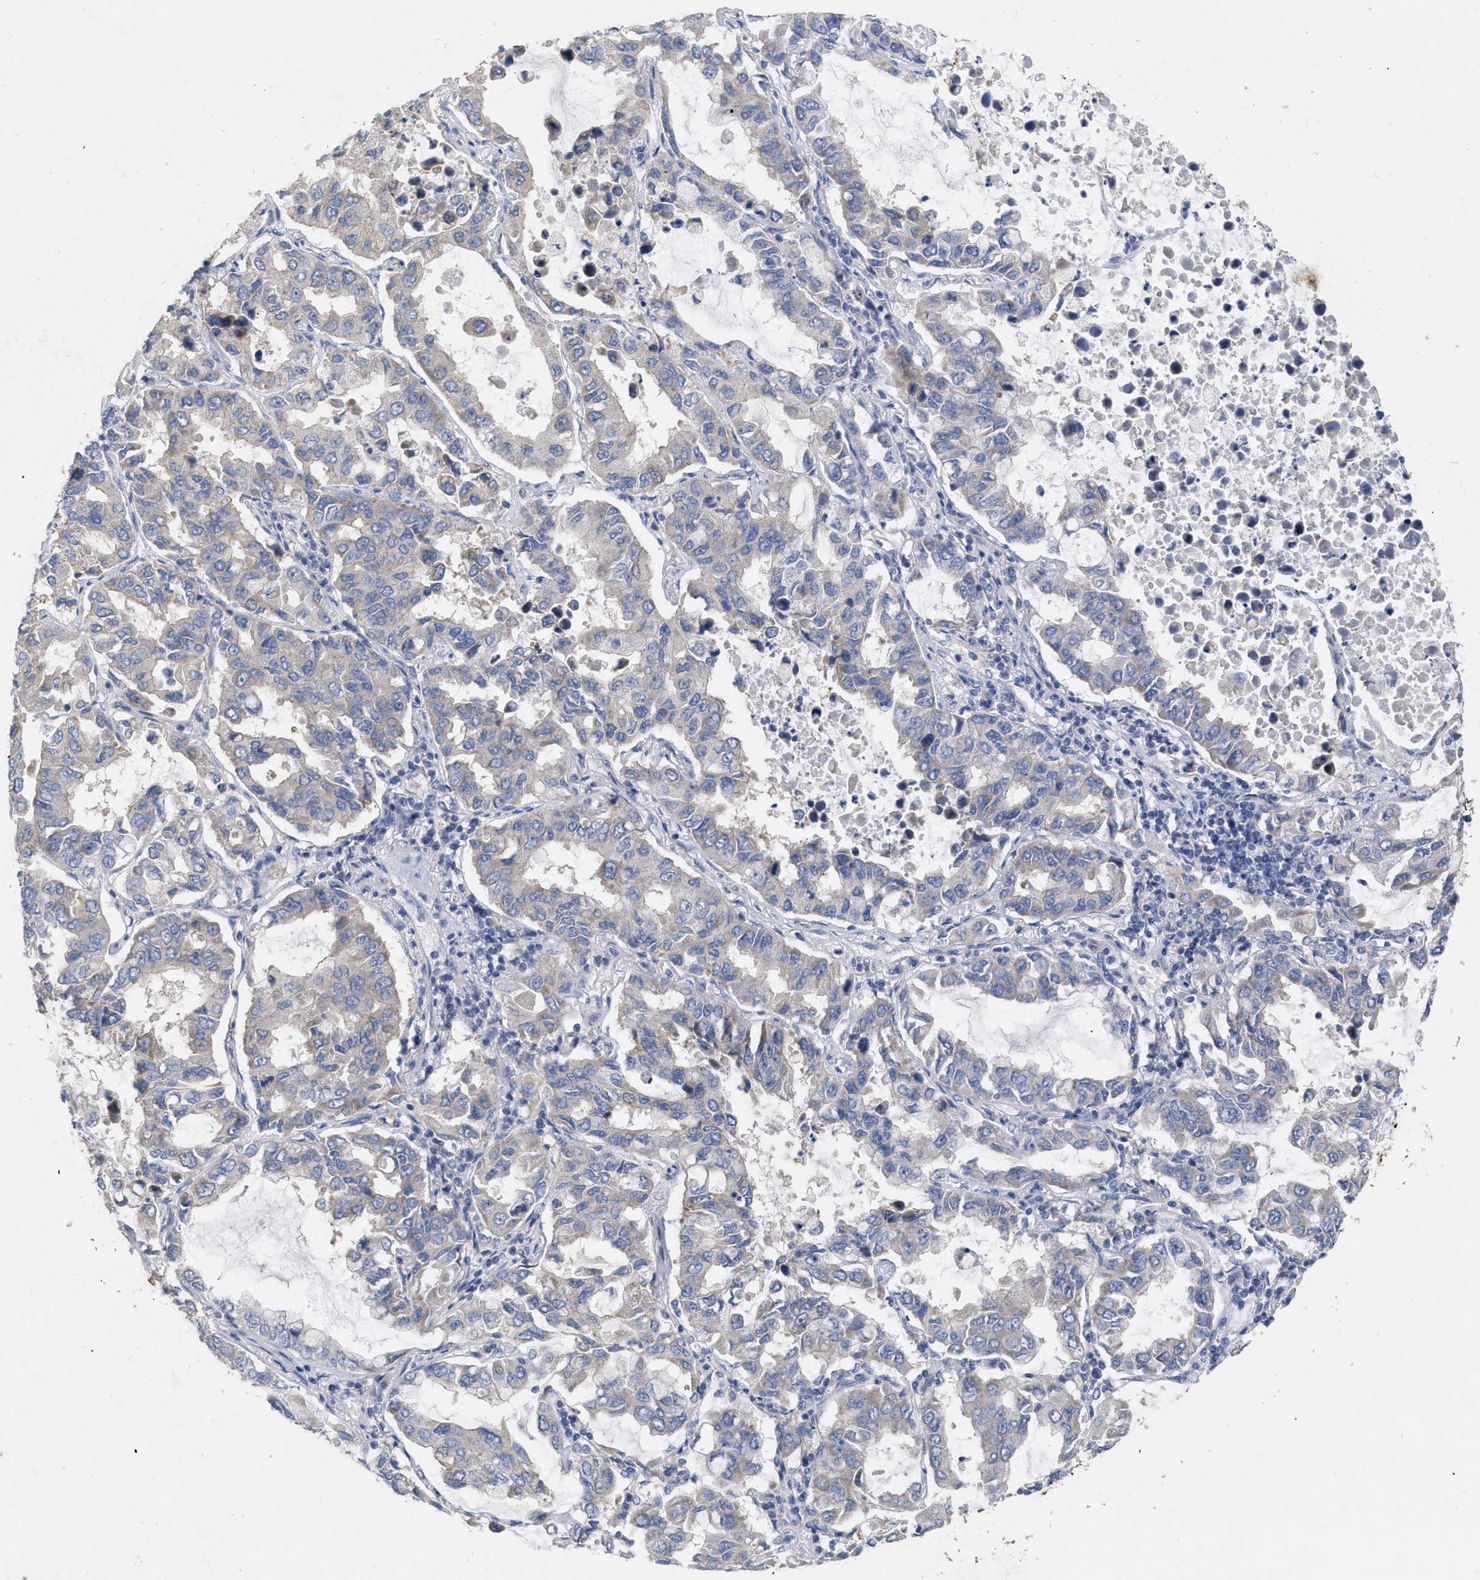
{"staining": {"intensity": "negative", "quantity": "none", "location": "none"}, "tissue": "lung cancer", "cell_type": "Tumor cells", "image_type": "cancer", "snomed": [{"axis": "morphology", "description": "Adenocarcinoma, NOS"}, {"axis": "topography", "description": "Lung"}], "caption": "Histopathology image shows no significant protein staining in tumor cells of adenocarcinoma (lung). (Brightfield microscopy of DAB (3,3'-diaminobenzidine) immunohistochemistry (IHC) at high magnification).", "gene": "VIP", "patient": {"sex": "male", "age": 64}}